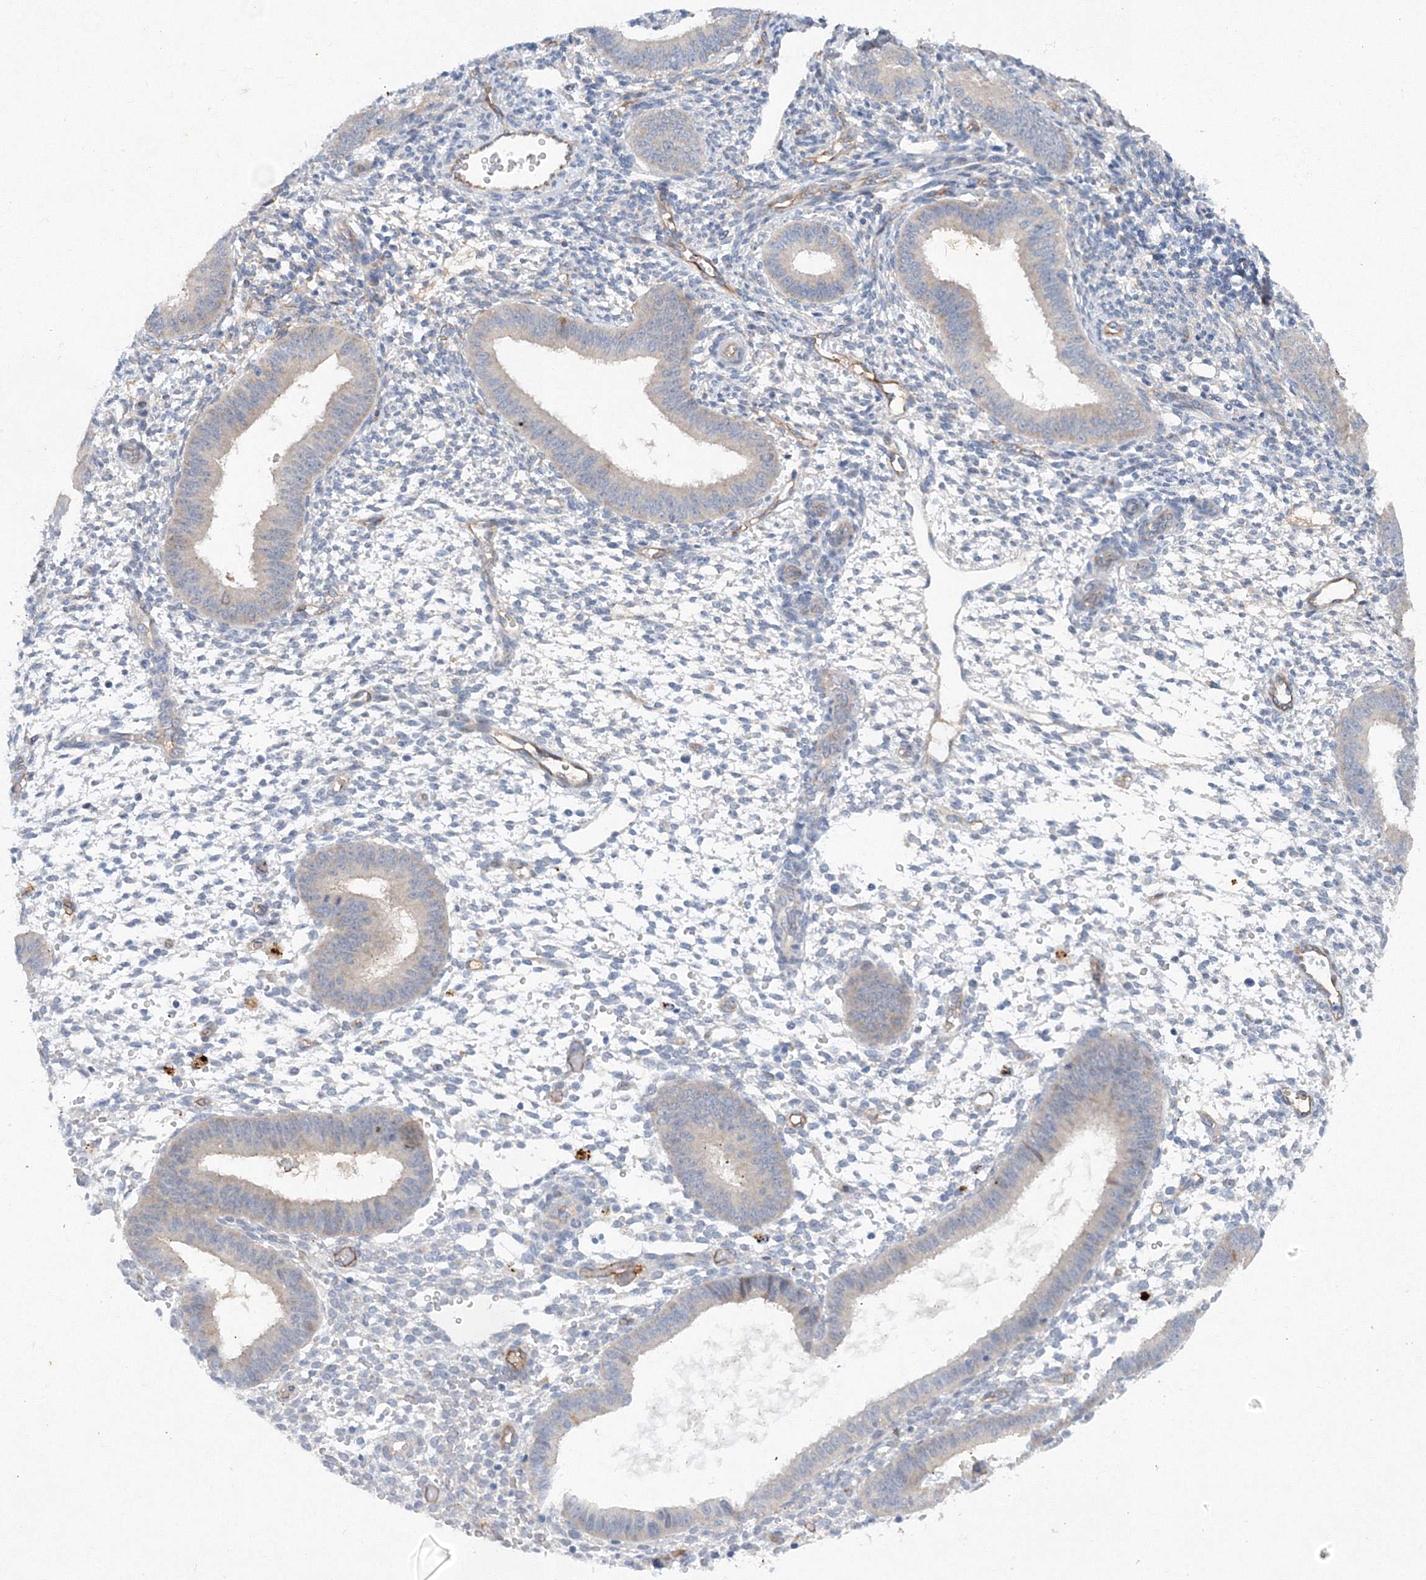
{"staining": {"intensity": "negative", "quantity": "none", "location": "none"}, "tissue": "endometrium", "cell_type": "Cells in endometrial stroma", "image_type": "normal", "snomed": [{"axis": "morphology", "description": "Normal tissue, NOS"}, {"axis": "topography", "description": "Uterus"}, {"axis": "topography", "description": "Endometrium"}], "caption": "High magnification brightfield microscopy of normal endometrium stained with DAB (3,3'-diaminobenzidine) (brown) and counterstained with hematoxylin (blue): cells in endometrial stroma show no significant expression. (Brightfield microscopy of DAB immunohistochemistry (IHC) at high magnification).", "gene": "TANC1", "patient": {"sex": "female", "age": 48}}